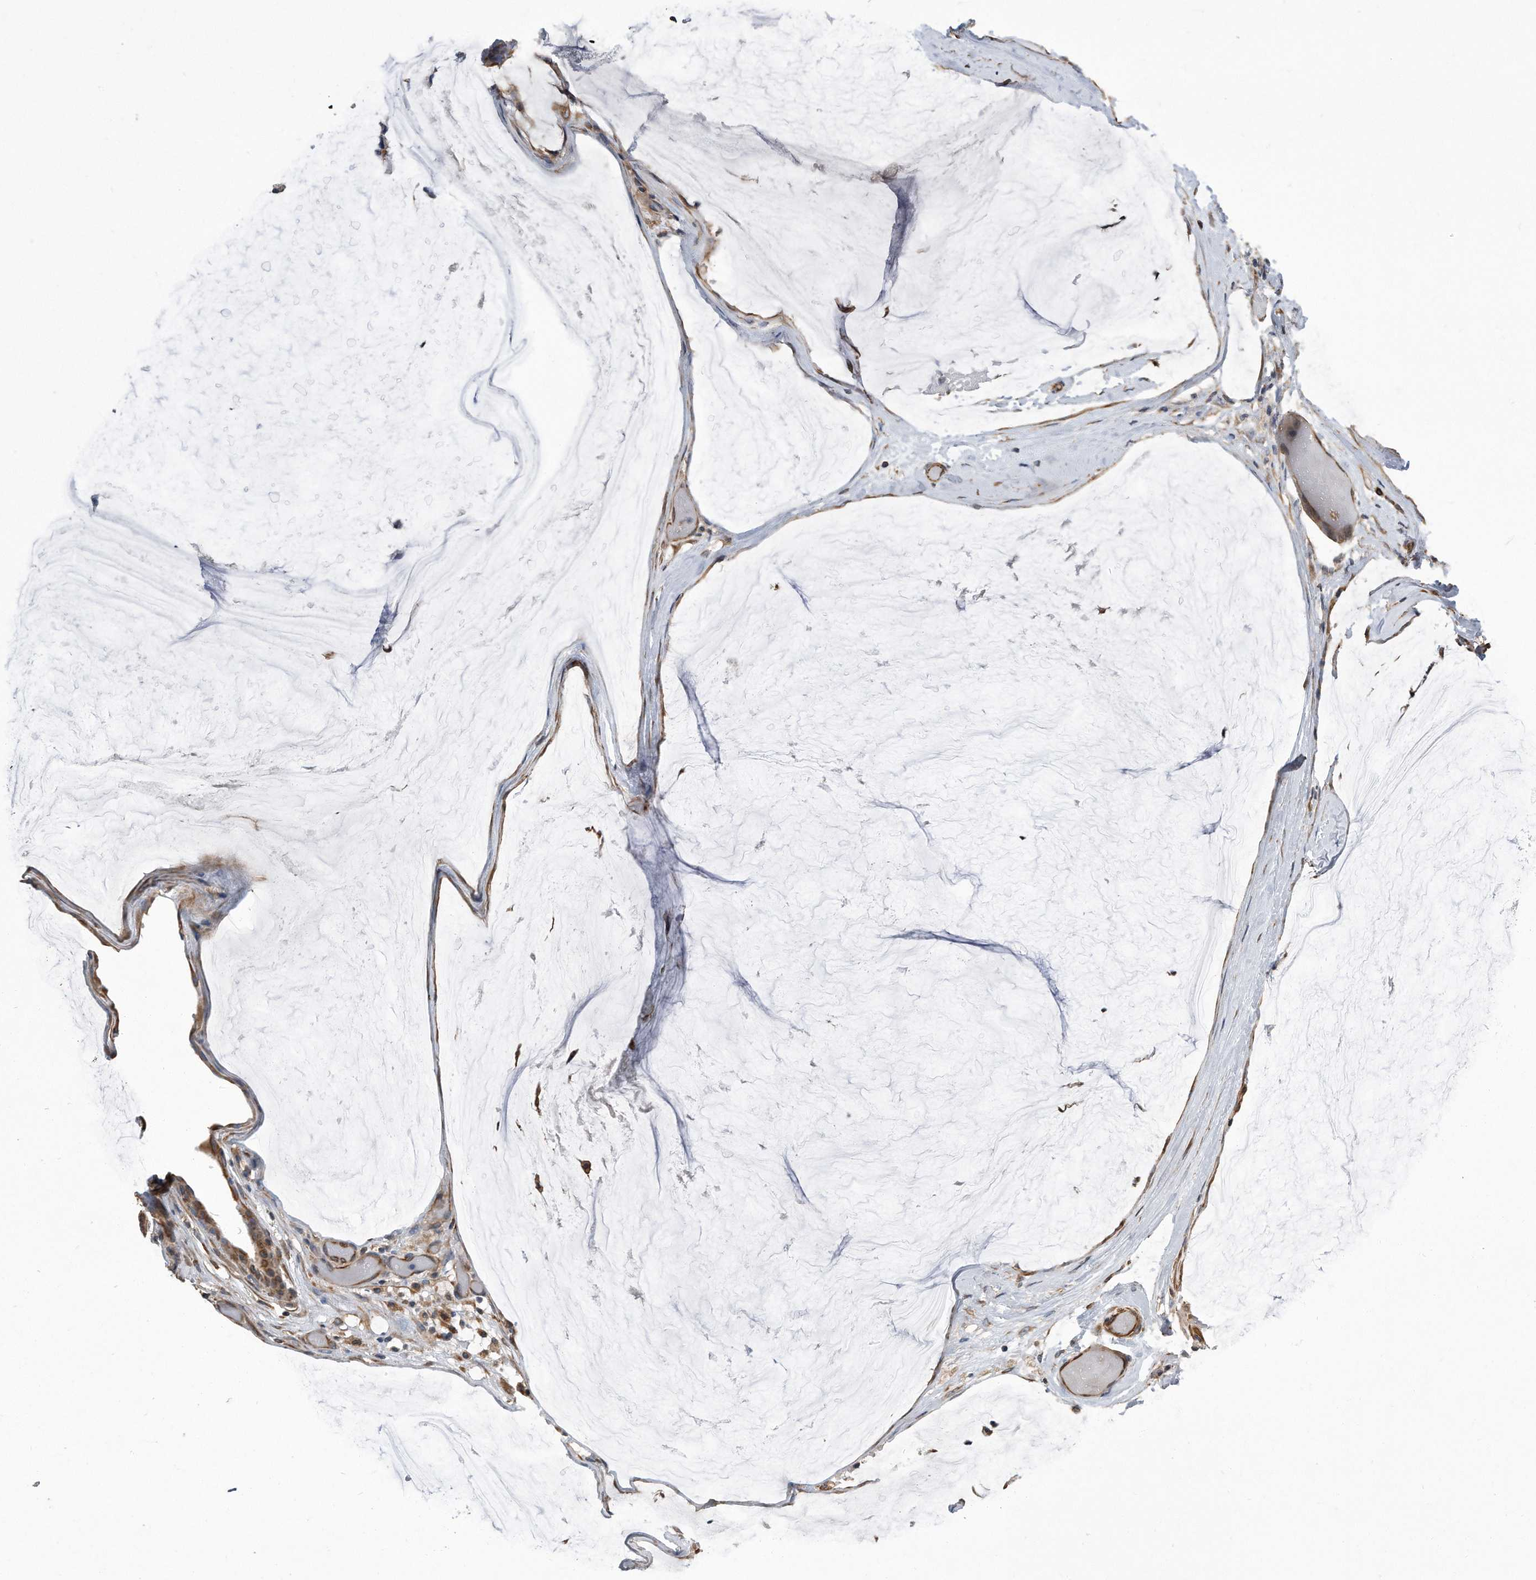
{"staining": {"intensity": "moderate", "quantity": ">75%", "location": "cytoplasmic/membranous"}, "tissue": "ovarian cancer", "cell_type": "Tumor cells", "image_type": "cancer", "snomed": [{"axis": "morphology", "description": "Cystadenocarcinoma, mucinous, NOS"}, {"axis": "topography", "description": "Ovary"}], "caption": "Ovarian cancer stained with a protein marker shows moderate staining in tumor cells.", "gene": "GPC1", "patient": {"sex": "female", "age": 39}}